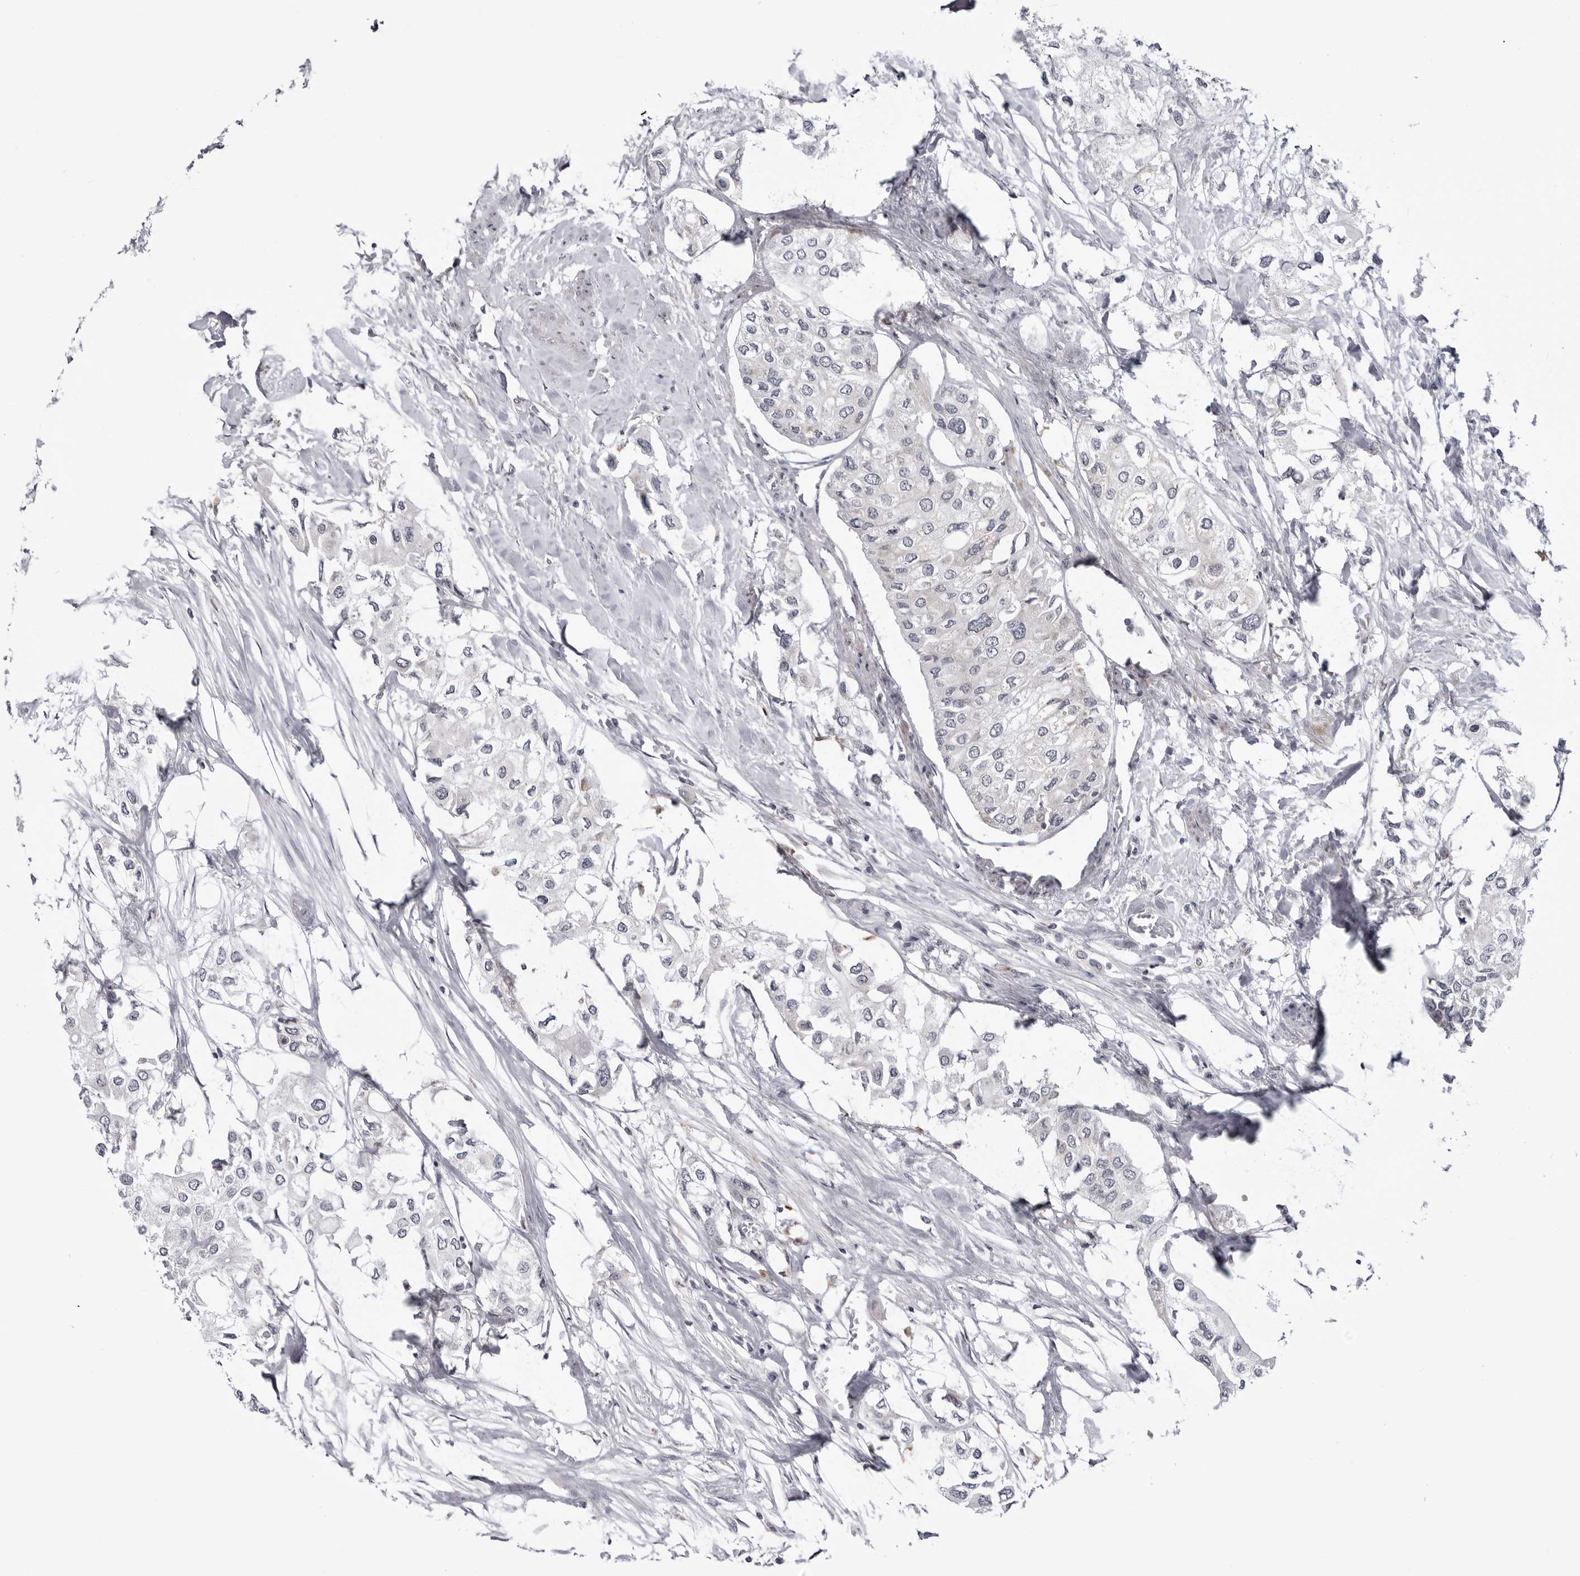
{"staining": {"intensity": "negative", "quantity": "none", "location": "none"}, "tissue": "urothelial cancer", "cell_type": "Tumor cells", "image_type": "cancer", "snomed": [{"axis": "morphology", "description": "Urothelial carcinoma, High grade"}, {"axis": "topography", "description": "Urinary bladder"}], "caption": "Tumor cells are negative for brown protein staining in urothelial cancer.", "gene": "CCDC18", "patient": {"sex": "male", "age": 64}}